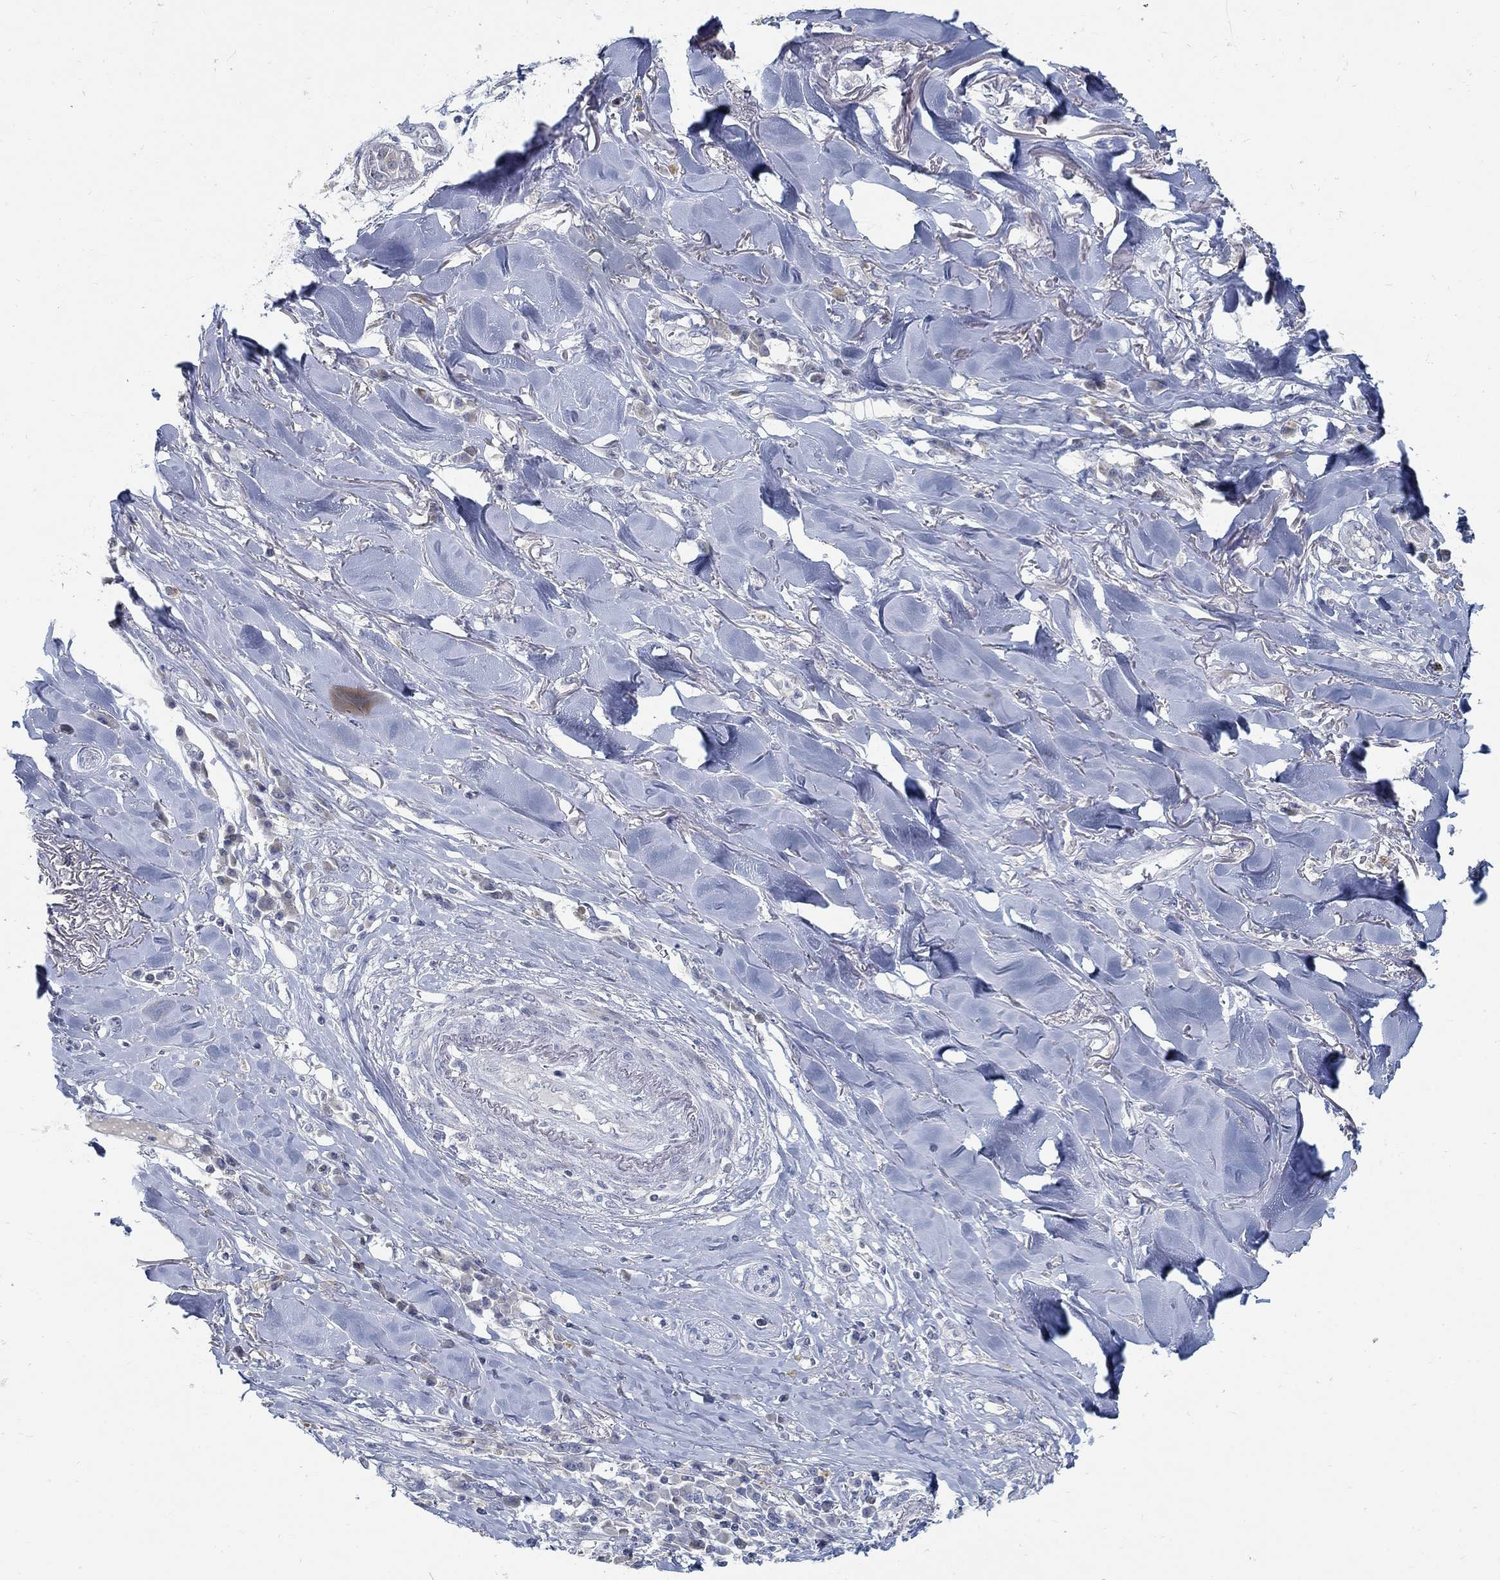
{"staining": {"intensity": "negative", "quantity": "none", "location": "none"}, "tissue": "skin cancer", "cell_type": "Tumor cells", "image_type": "cancer", "snomed": [{"axis": "morphology", "description": "Squamous cell carcinoma, NOS"}, {"axis": "topography", "description": "Skin"}], "caption": "The micrograph shows no significant expression in tumor cells of skin cancer (squamous cell carcinoma).", "gene": "ANO7", "patient": {"sex": "male", "age": 82}}